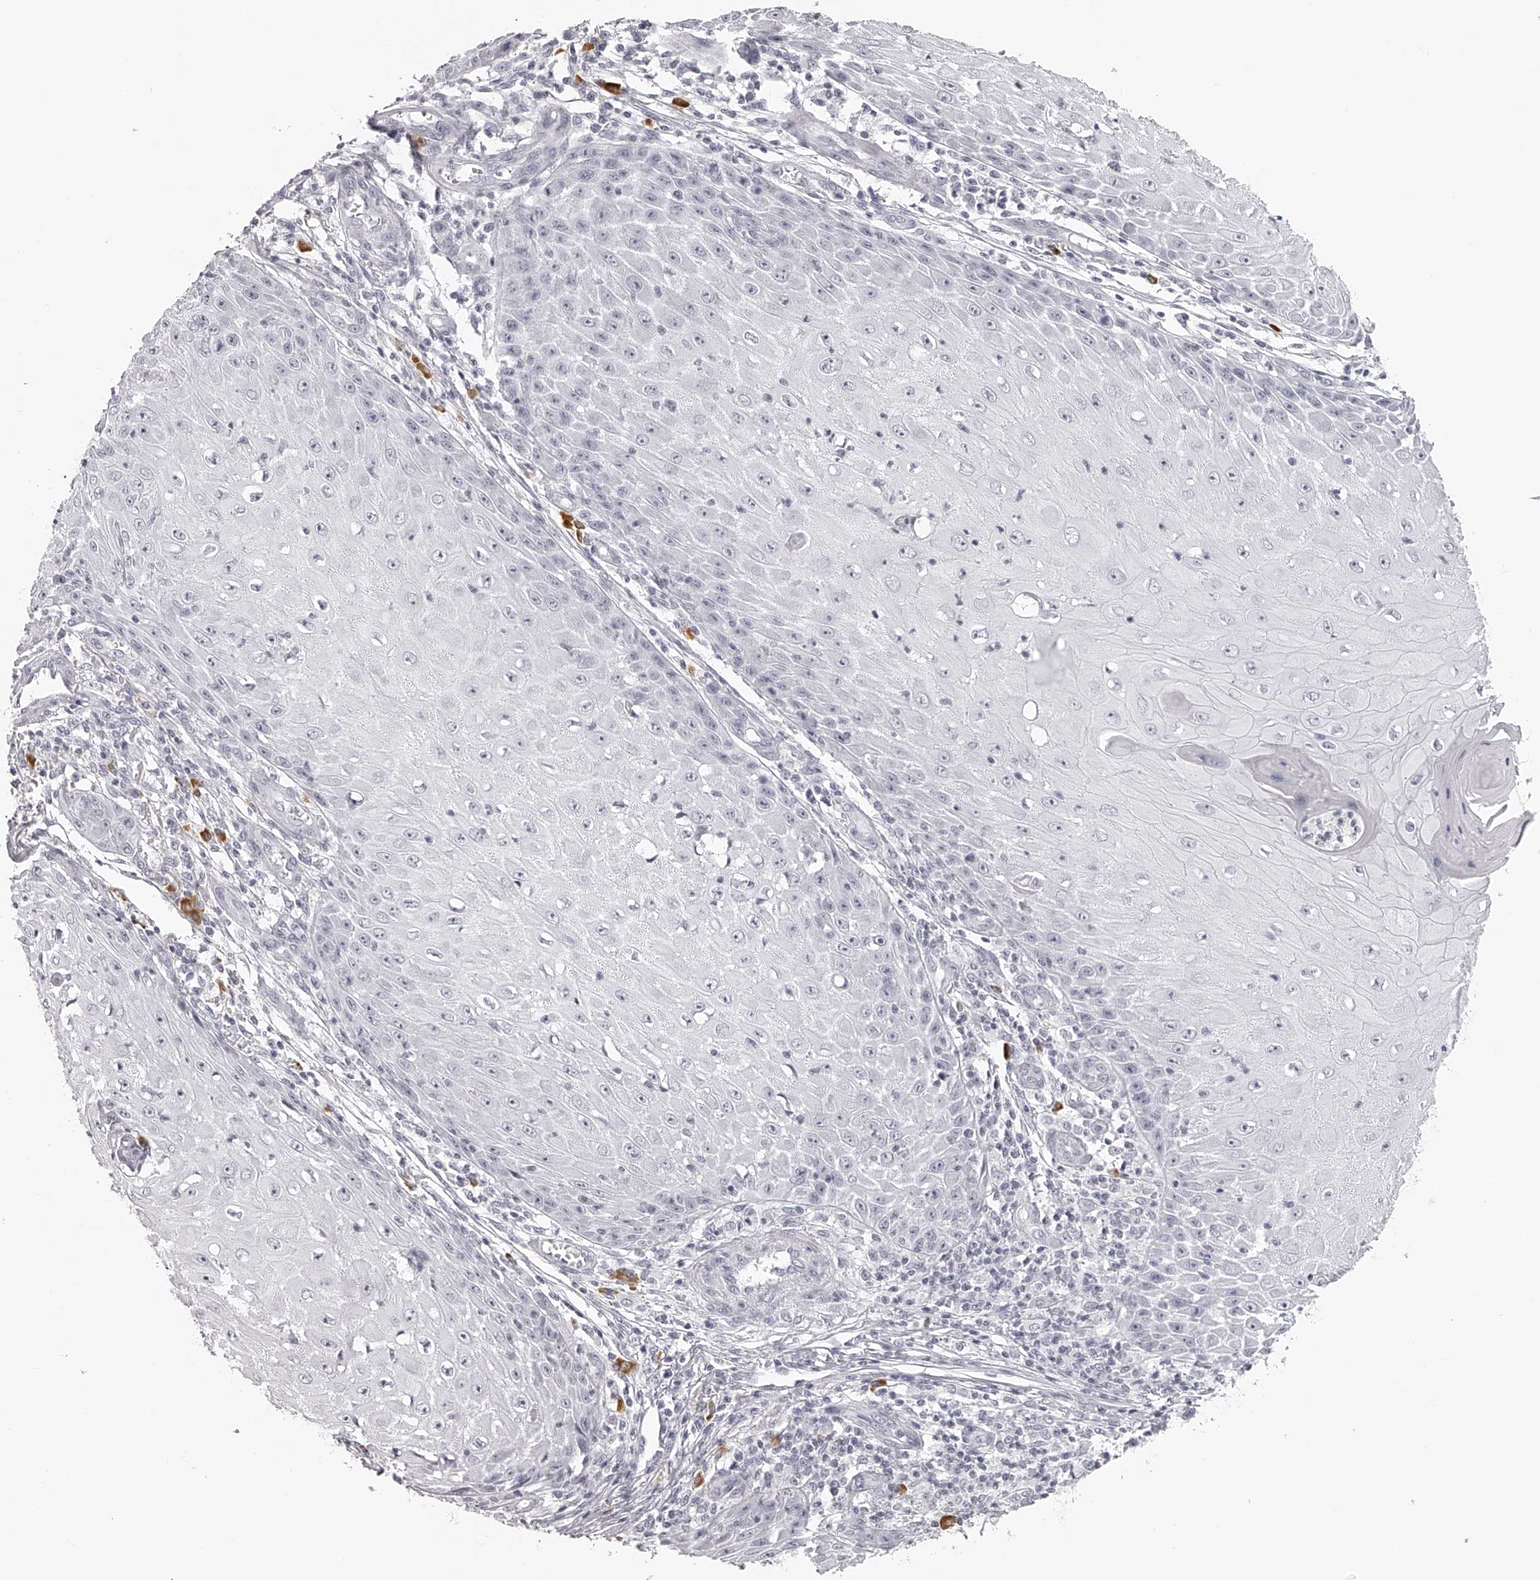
{"staining": {"intensity": "negative", "quantity": "none", "location": "none"}, "tissue": "skin cancer", "cell_type": "Tumor cells", "image_type": "cancer", "snomed": [{"axis": "morphology", "description": "Squamous cell carcinoma, NOS"}, {"axis": "topography", "description": "Skin"}], "caption": "Immunohistochemistry photomicrograph of human squamous cell carcinoma (skin) stained for a protein (brown), which shows no staining in tumor cells. (DAB (3,3'-diaminobenzidine) IHC, high magnification).", "gene": "SEC11C", "patient": {"sex": "female", "age": 73}}